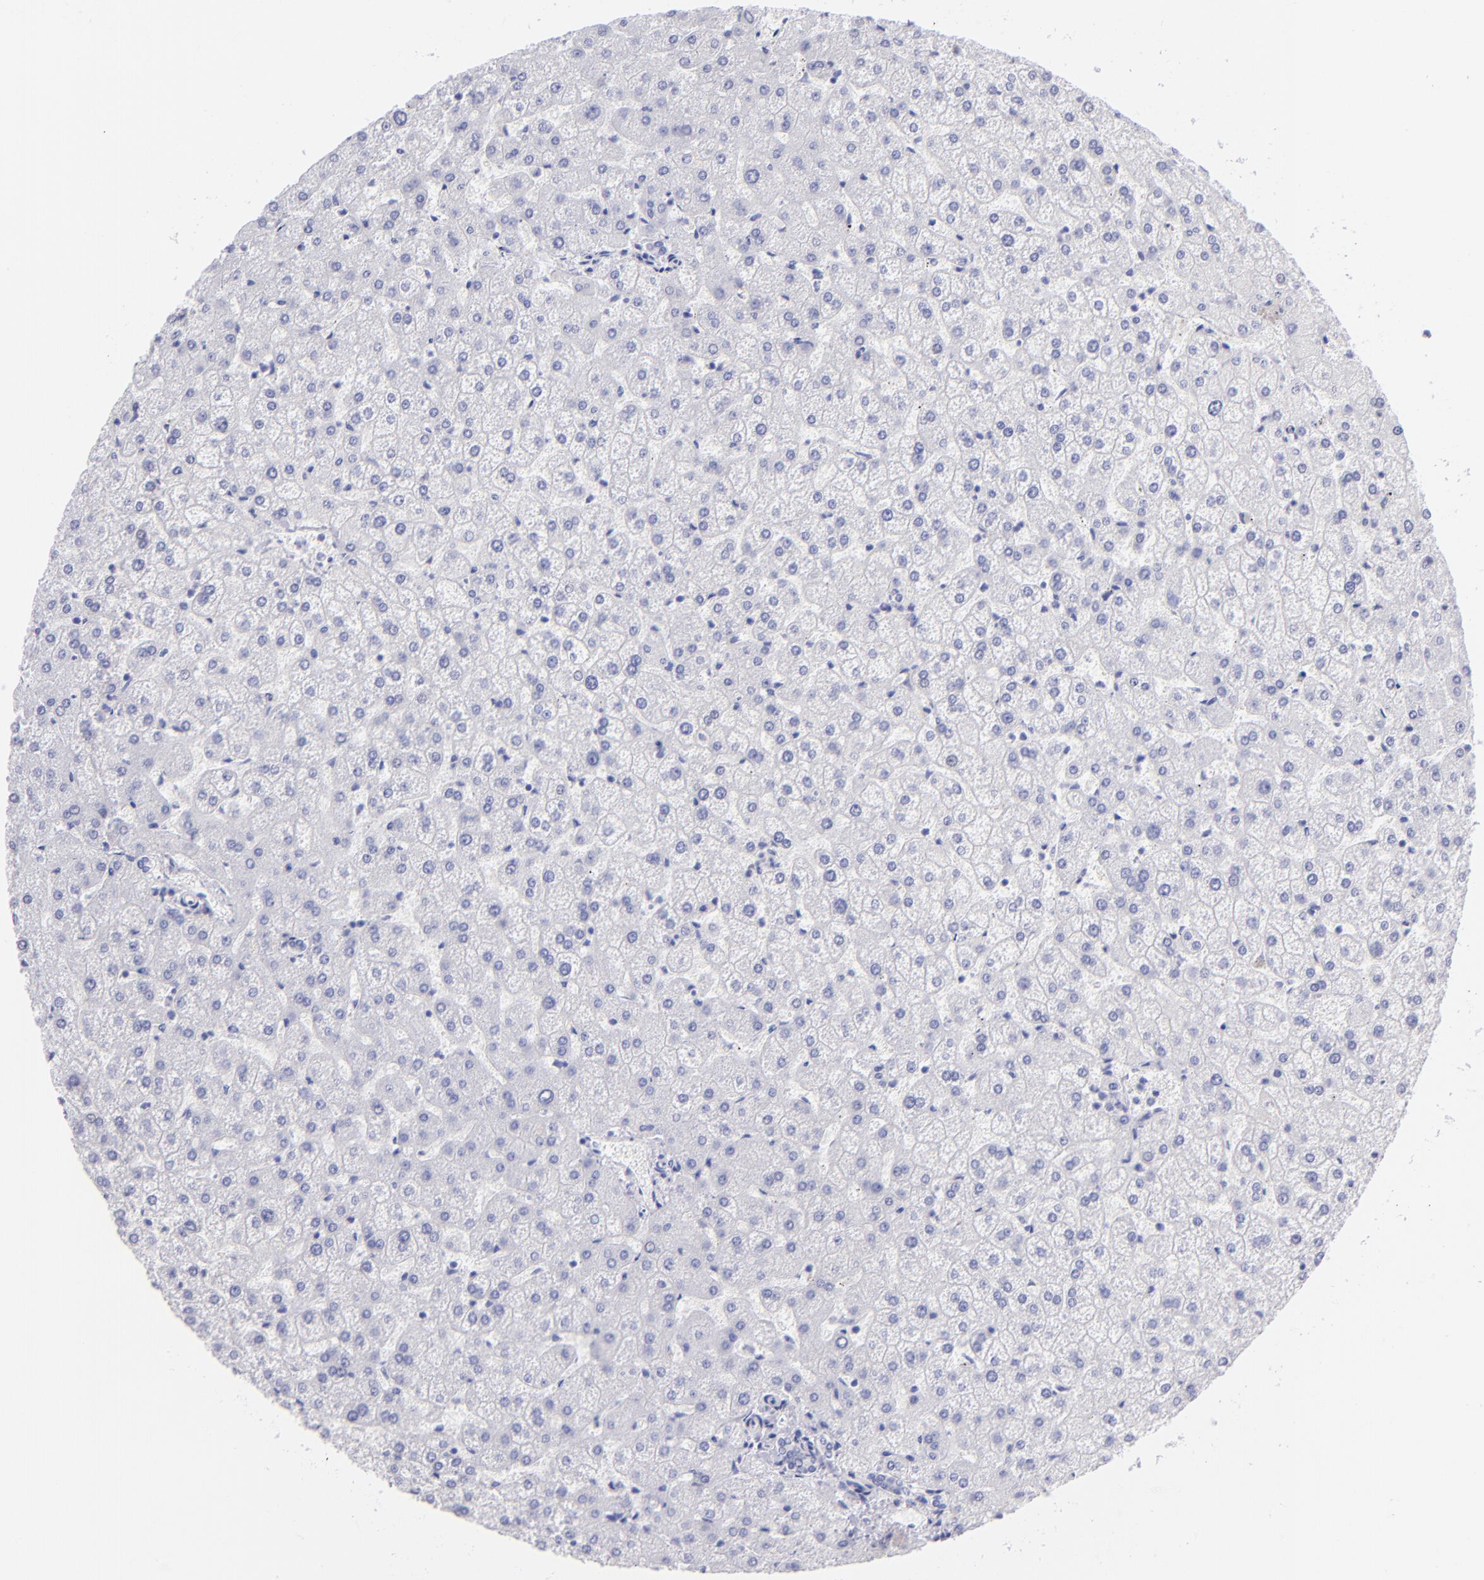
{"staining": {"intensity": "negative", "quantity": "none", "location": "none"}, "tissue": "liver", "cell_type": "Cholangiocytes", "image_type": "normal", "snomed": [{"axis": "morphology", "description": "Normal tissue, NOS"}, {"axis": "topography", "description": "Liver"}], "caption": "DAB (3,3'-diaminobenzidine) immunohistochemical staining of normal human liver exhibits no significant expression in cholangiocytes. Brightfield microscopy of immunohistochemistry (IHC) stained with DAB (3,3'-diaminobenzidine) (brown) and hematoxylin (blue), captured at high magnification.", "gene": "SLC1A3", "patient": {"sex": "female", "age": 32}}